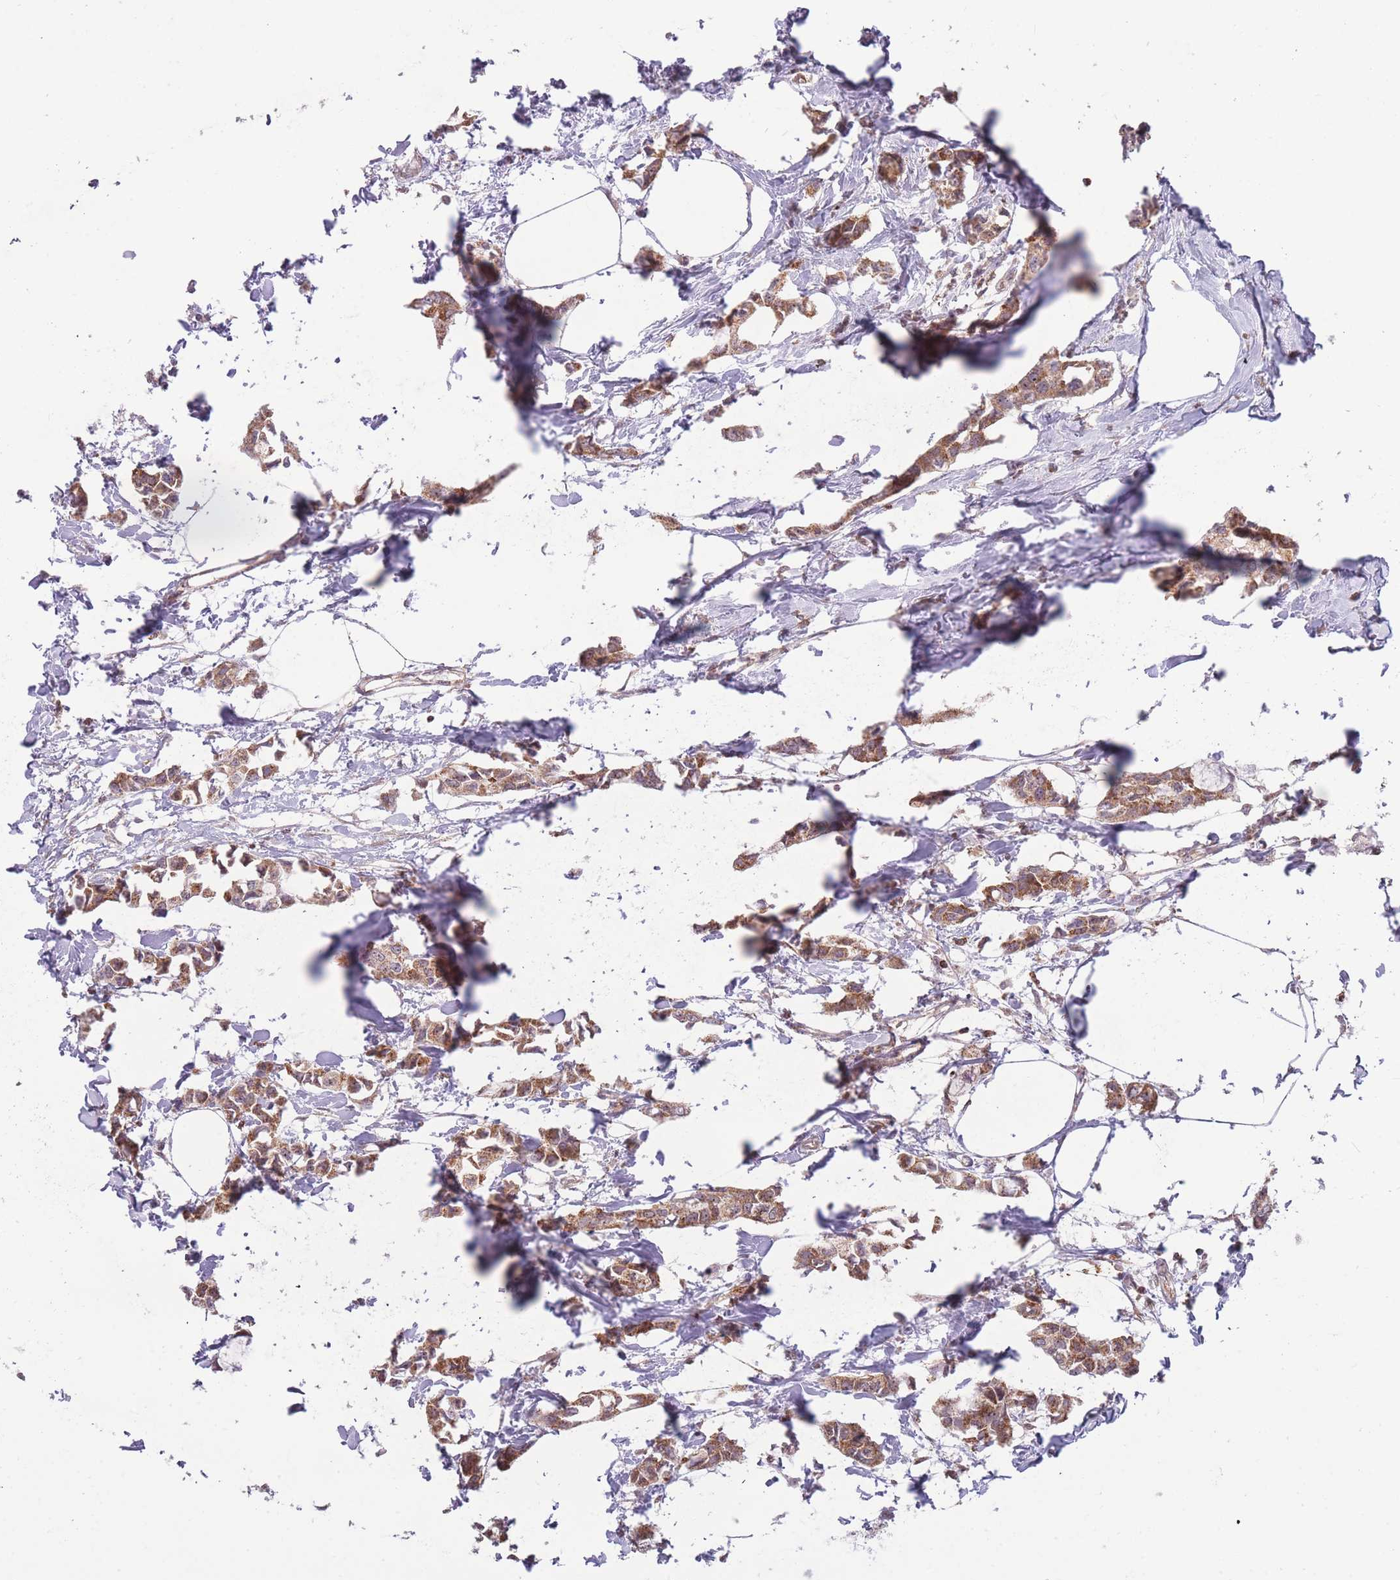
{"staining": {"intensity": "moderate", "quantity": ">75%", "location": "cytoplasmic/membranous"}, "tissue": "breast cancer", "cell_type": "Tumor cells", "image_type": "cancer", "snomed": [{"axis": "morphology", "description": "Duct carcinoma"}, {"axis": "topography", "description": "Breast"}], "caption": "An immunohistochemistry histopathology image of tumor tissue is shown. Protein staining in brown highlights moderate cytoplasmic/membranous positivity in breast cancer within tumor cells. (DAB (3,3'-diaminobenzidine) = brown stain, brightfield microscopy at high magnification).", "gene": "DPYSL4", "patient": {"sex": "female", "age": 73}}